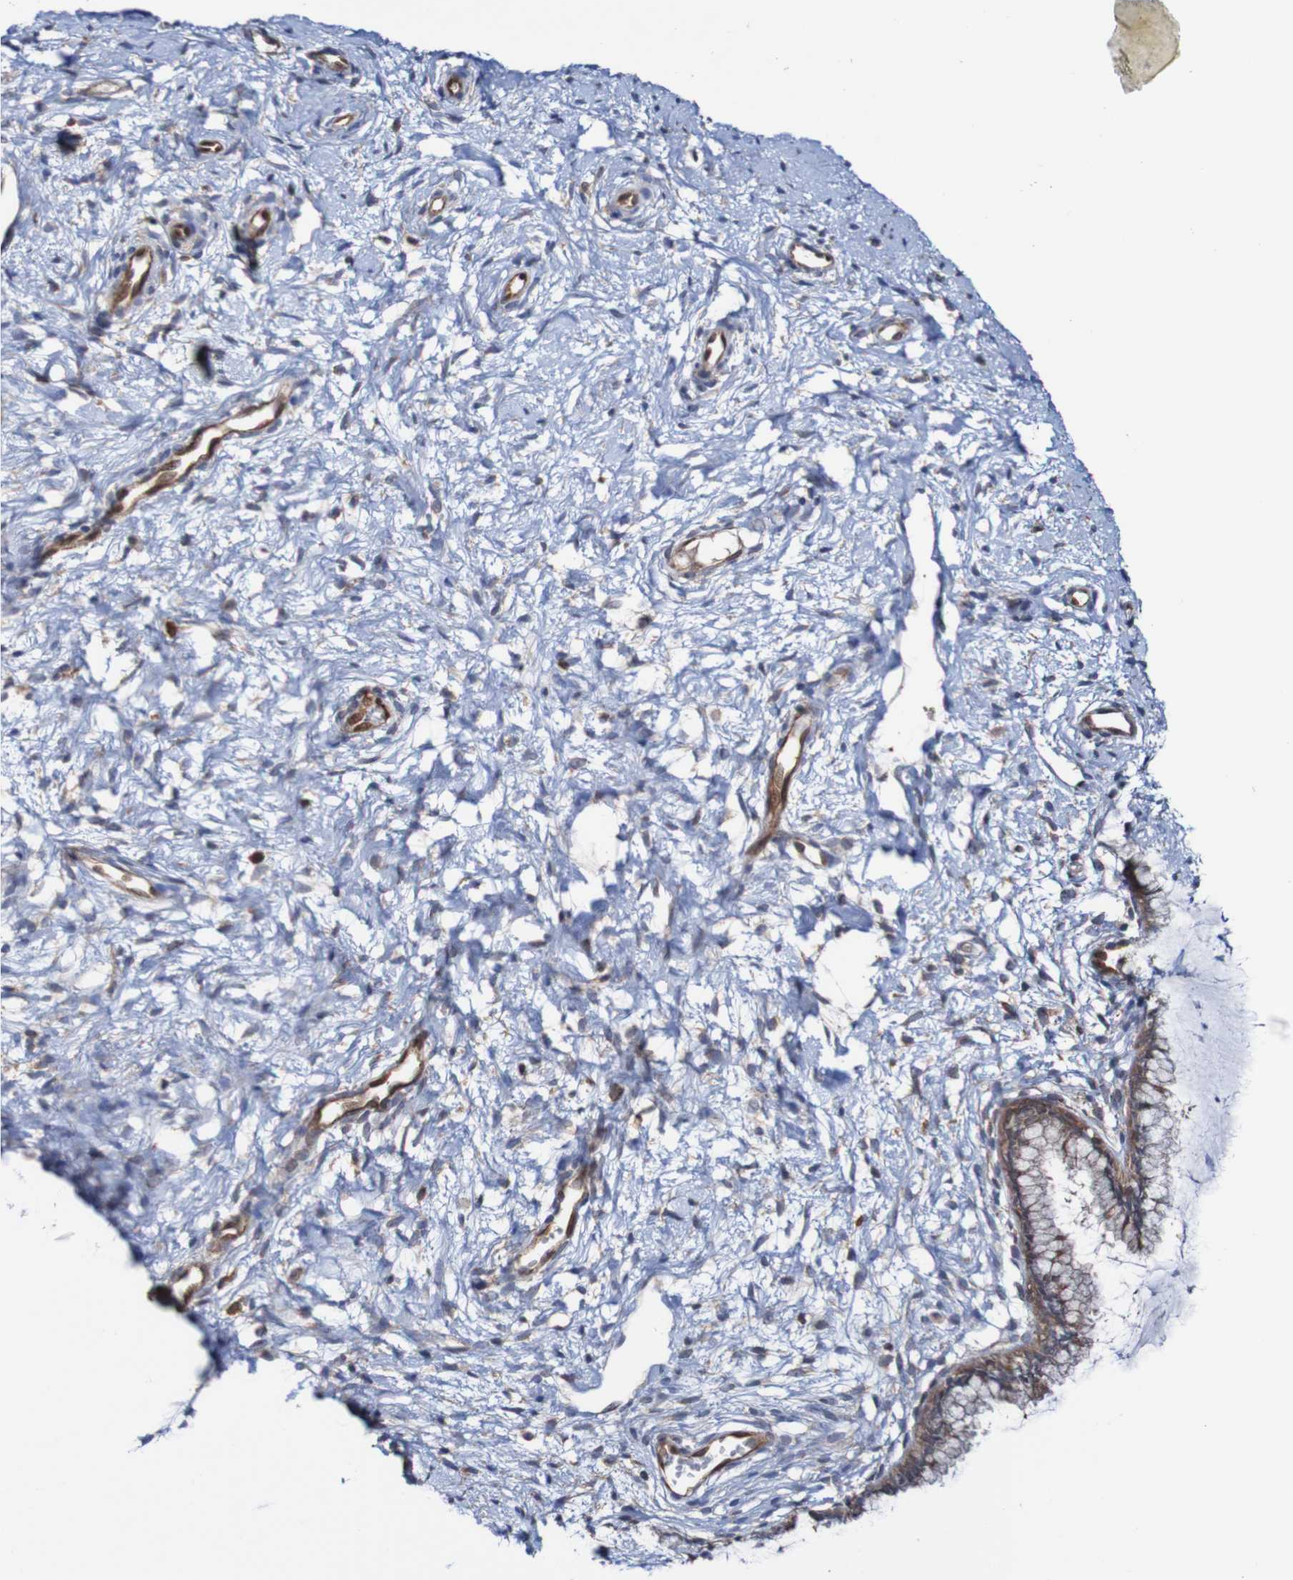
{"staining": {"intensity": "moderate", "quantity": ">75%", "location": "cytoplasmic/membranous"}, "tissue": "cervix", "cell_type": "Glandular cells", "image_type": "normal", "snomed": [{"axis": "morphology", "description": "Normal tissue, NOS"}, {"axis": "topography", "description": "Cervix"}], "caption": "The histopathology image demonstrates staining of unremarkable cervix, revealing moderate cytoplasmic/membranous protein staining (brown color) within glandular cells. Using DAB (3,3'-diaminobenzidine) (brown) and hematoxylin (blue) stains, captured at high magnification using brightfield microscopy.", "gene": "RIGI", "patient": {"sex": "female", "age": 65}}